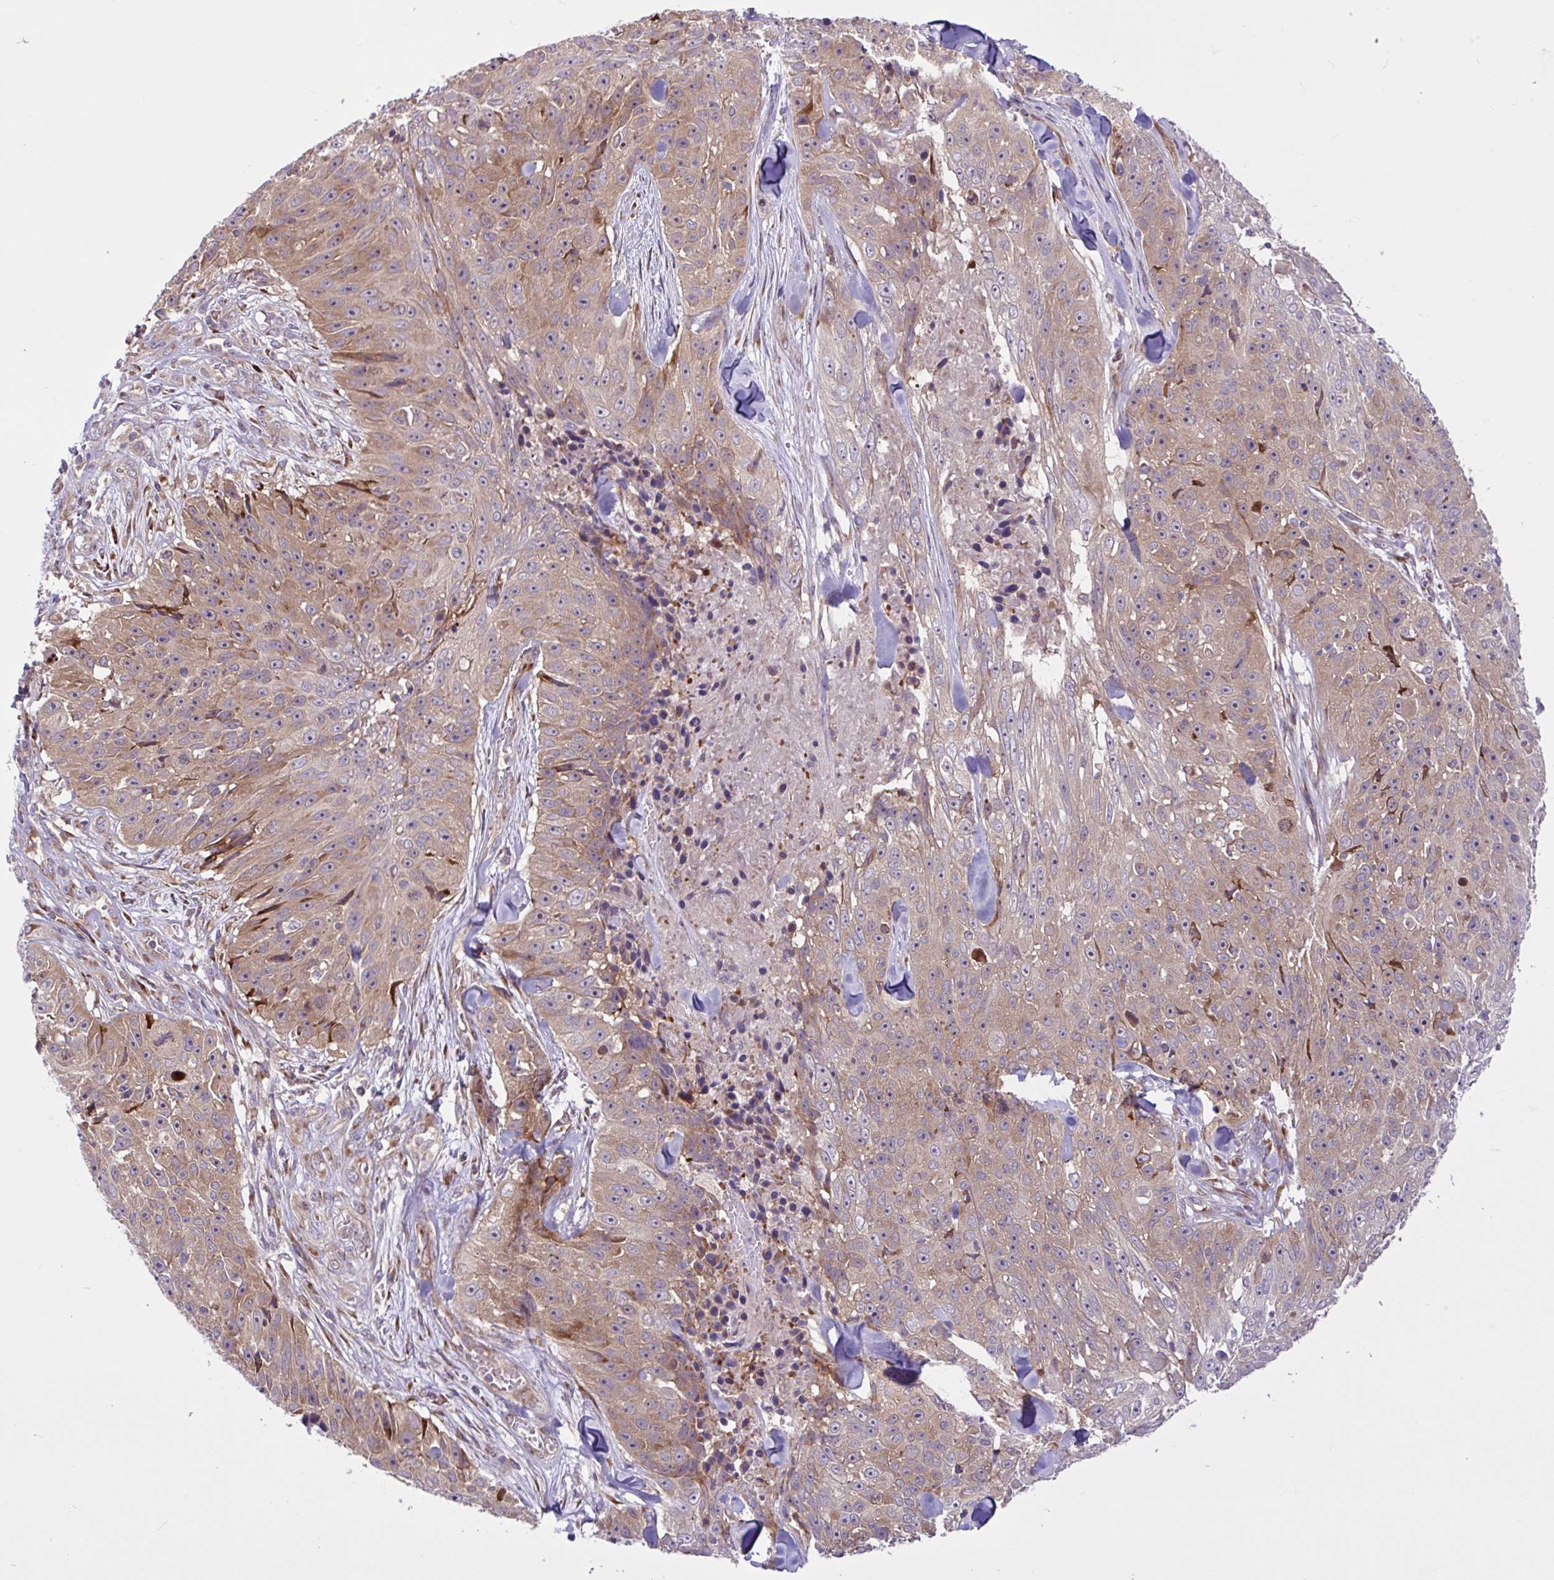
{"staining": {"intensity": "weak", "quantity": ">75%", "location": "cytoplasmic/membranous"}, "tissue": "skin cancer", "cell_type": "Tumor cells", "image_type": "cancer", "snomed": [{"axis": "morphology", "description": "Squamous cell carcinoma, NOS"}, {"axis": "topography", "description": "Skin"}], "caption": "Immunohistochemical staining of human skin cancer shows low levels of weak cytoplasmic/membranous protein positivity in about >75% of tumor cells.", "gene": "NTPCR", "patient": {"sex": "female", "age": 87}}